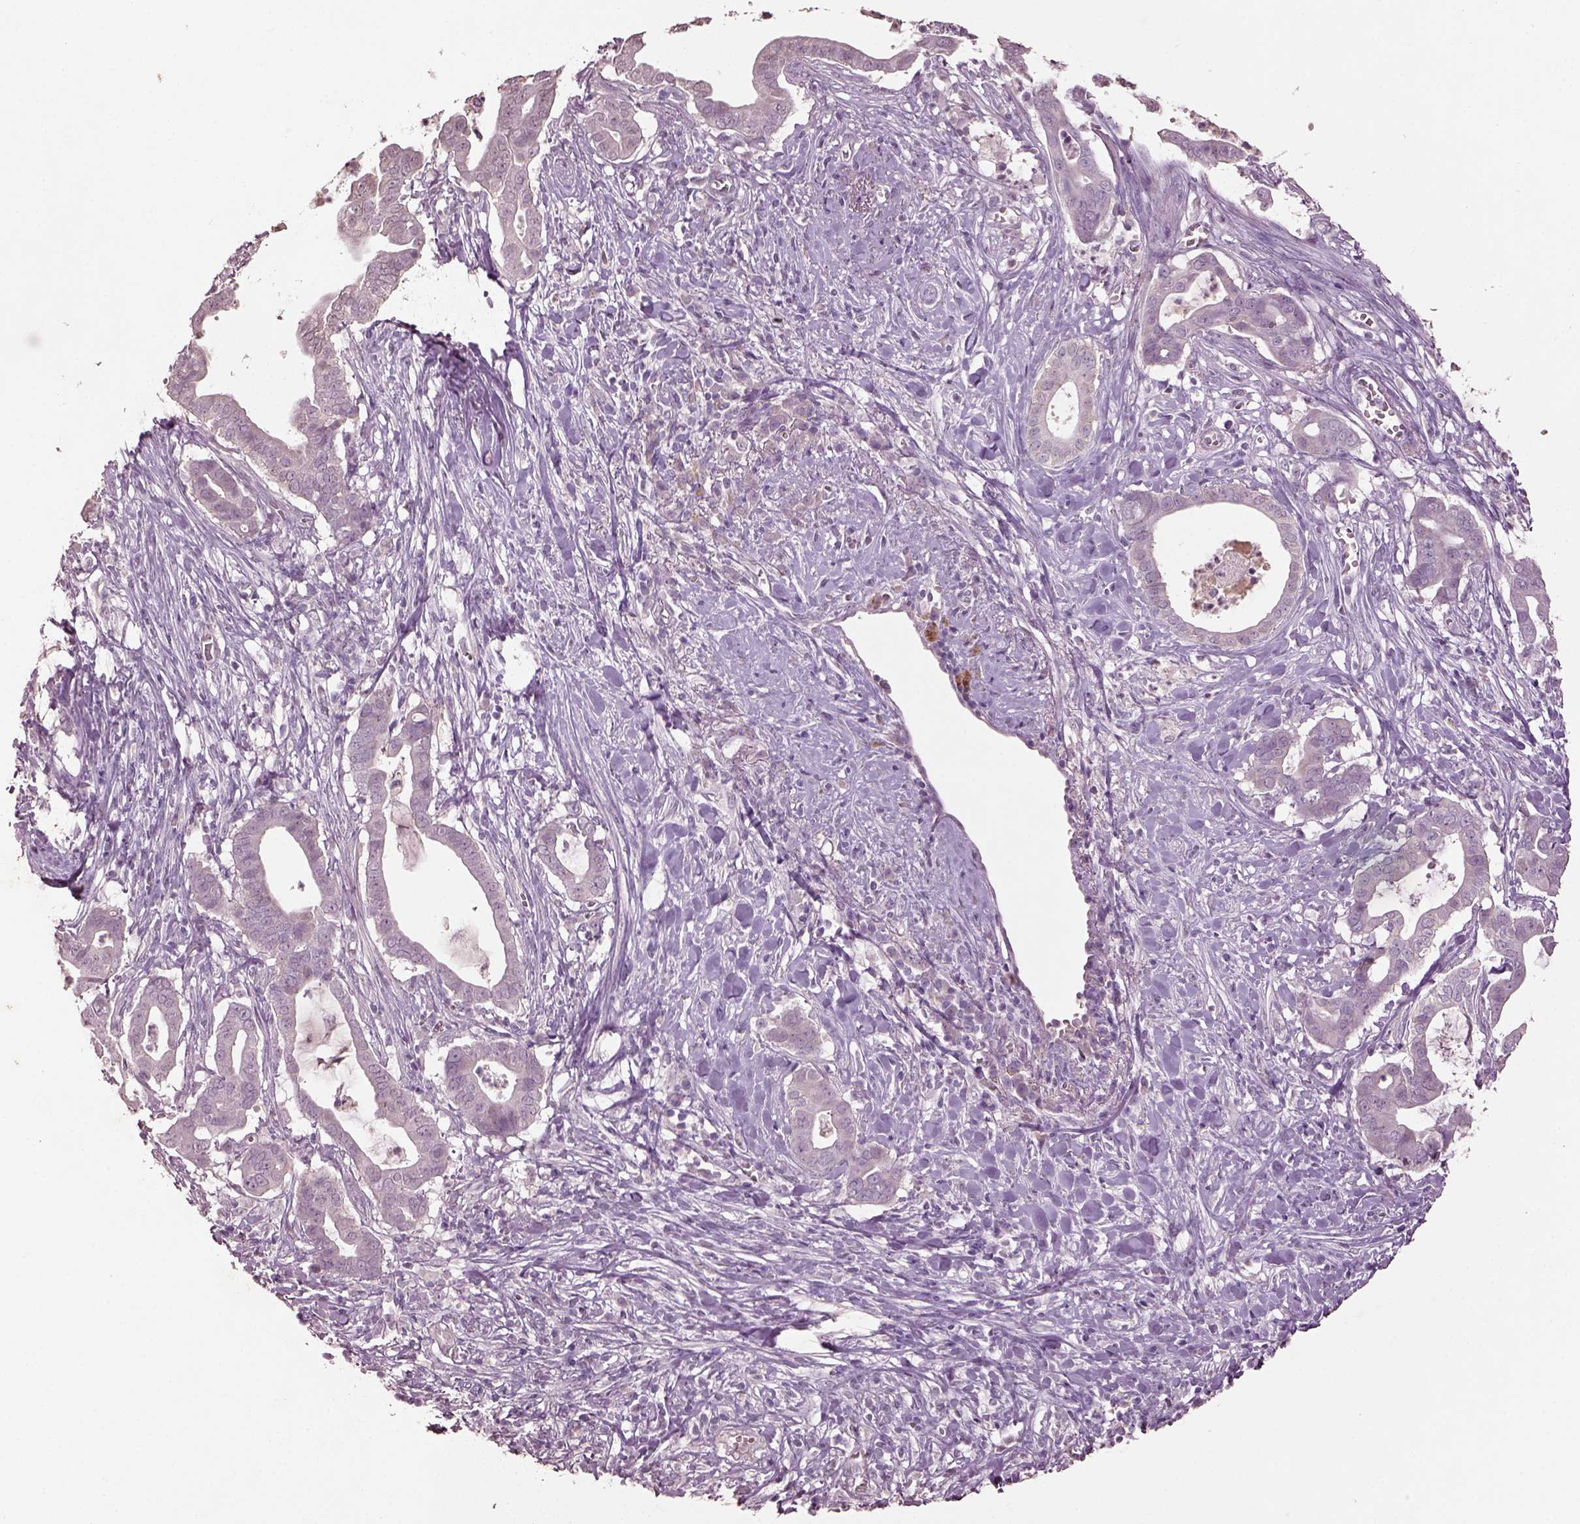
{"staining": {"intensity": "negative", "quantity": "none", "location": "none"}, "tissue": "pancreatic cancer", "cell_type": "Tumor cells", "image_type": "cancer", "snomed": [{"axis": "morphology", "description": "Adenocarcinoma, NOS"}, {"axis": "topography", "description": "Pancreas"}], "caption": "The image displays no staining of tumor cells in pancreatic adenocarcinoma.", "gene": "KCNIP3", "patient": {"sex": "male", "age": 61}}